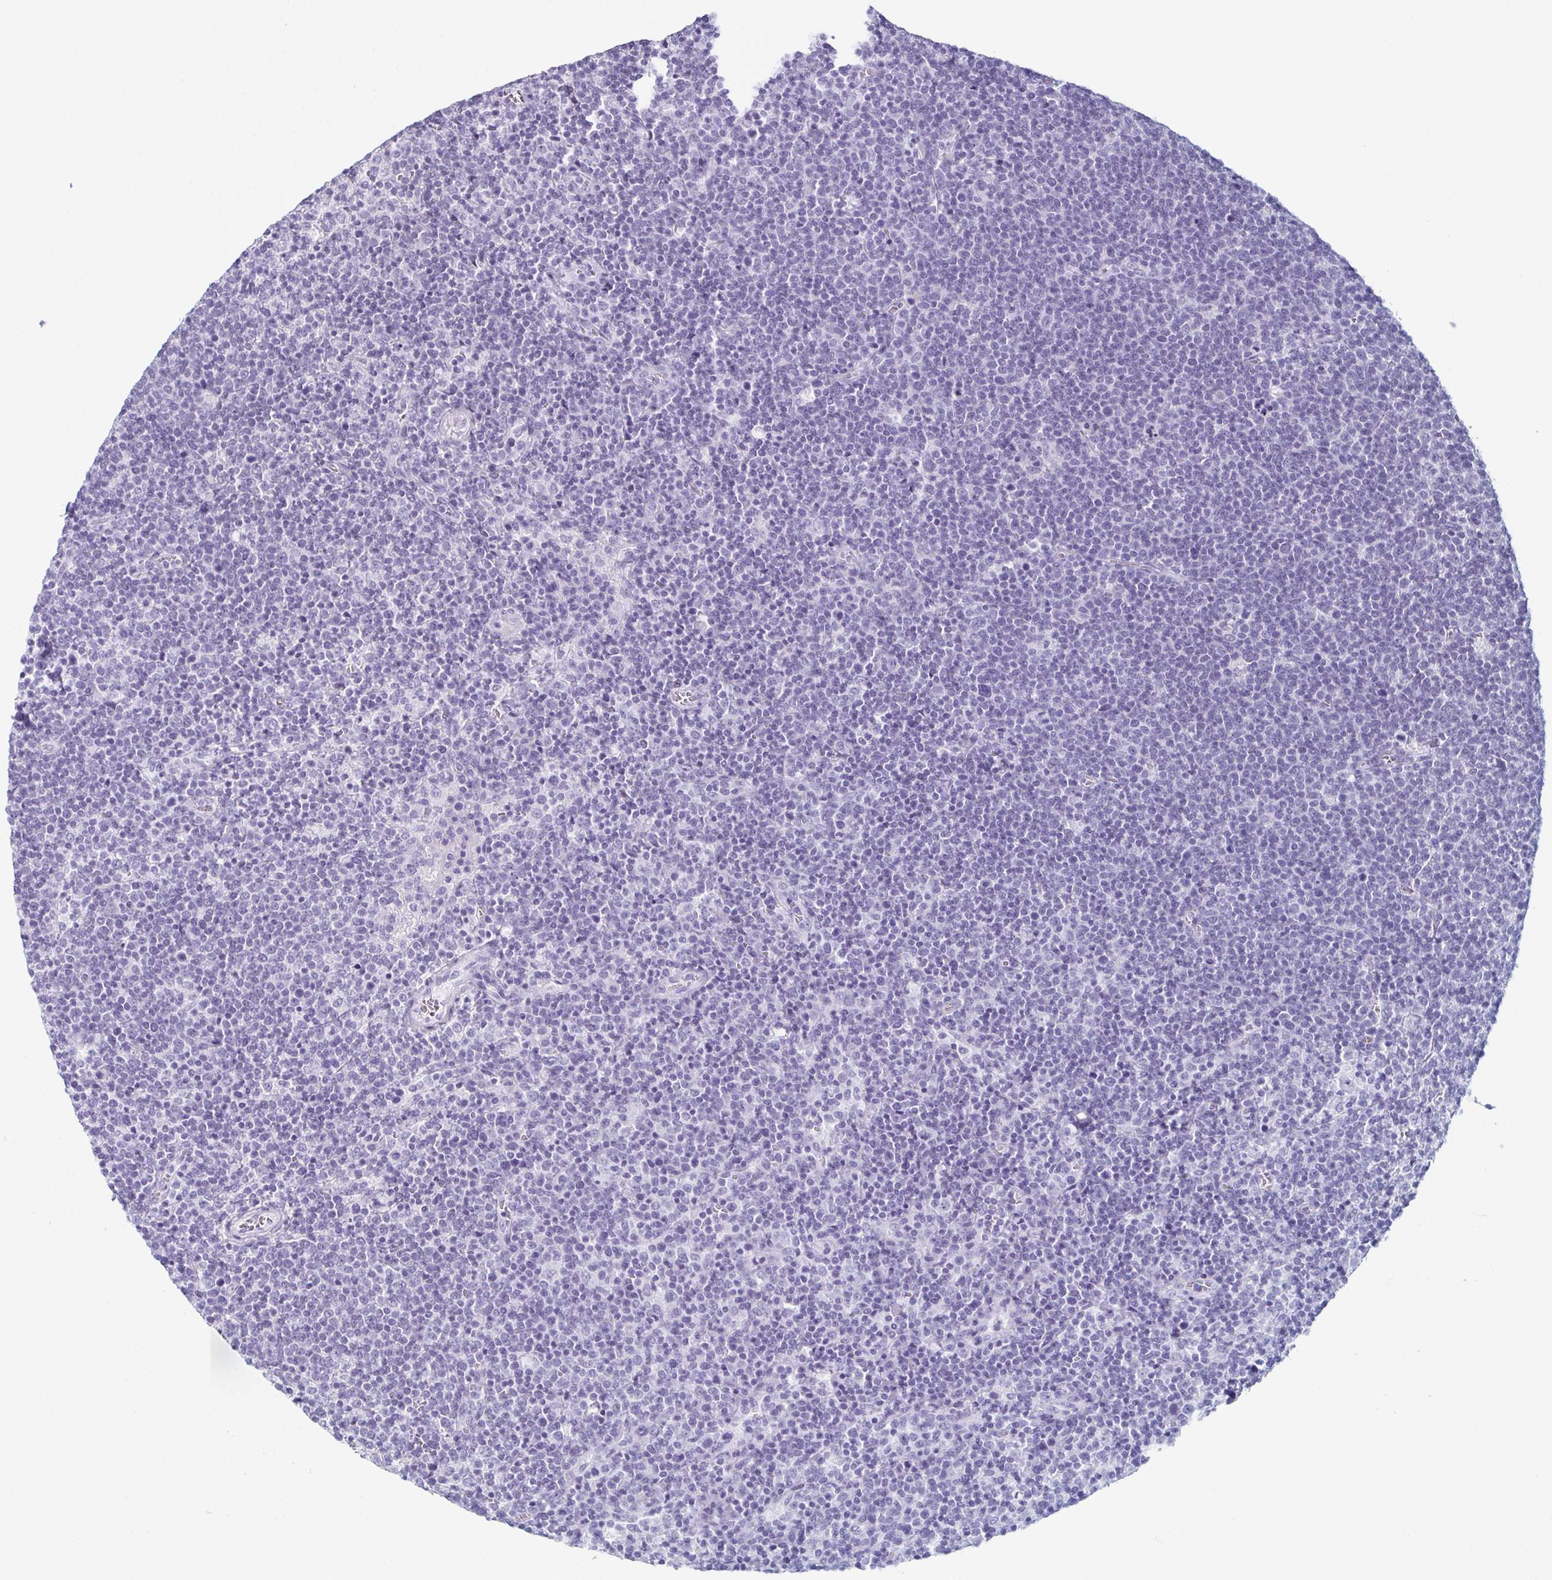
{"staining": {"intensity": "negative", "quantity": "none", "location": "none"}, "tissue": "lymphoma", "cell_type": "Tumor cells", "image_type": "cancer", "snomed": [{"axis": "morphology", "description": "Malignant lymphoma, non-Hodgkin's type, High grade"}, {"axis": "topography", "description": "Lymph node"}], "caption": "The image reveals no significant positivity in tumor cells of high-grade malignant lymphoma, non-Hodgkin's type.", "gene": "ENKUR", "patient": {"sex": "male", "age": 61}}